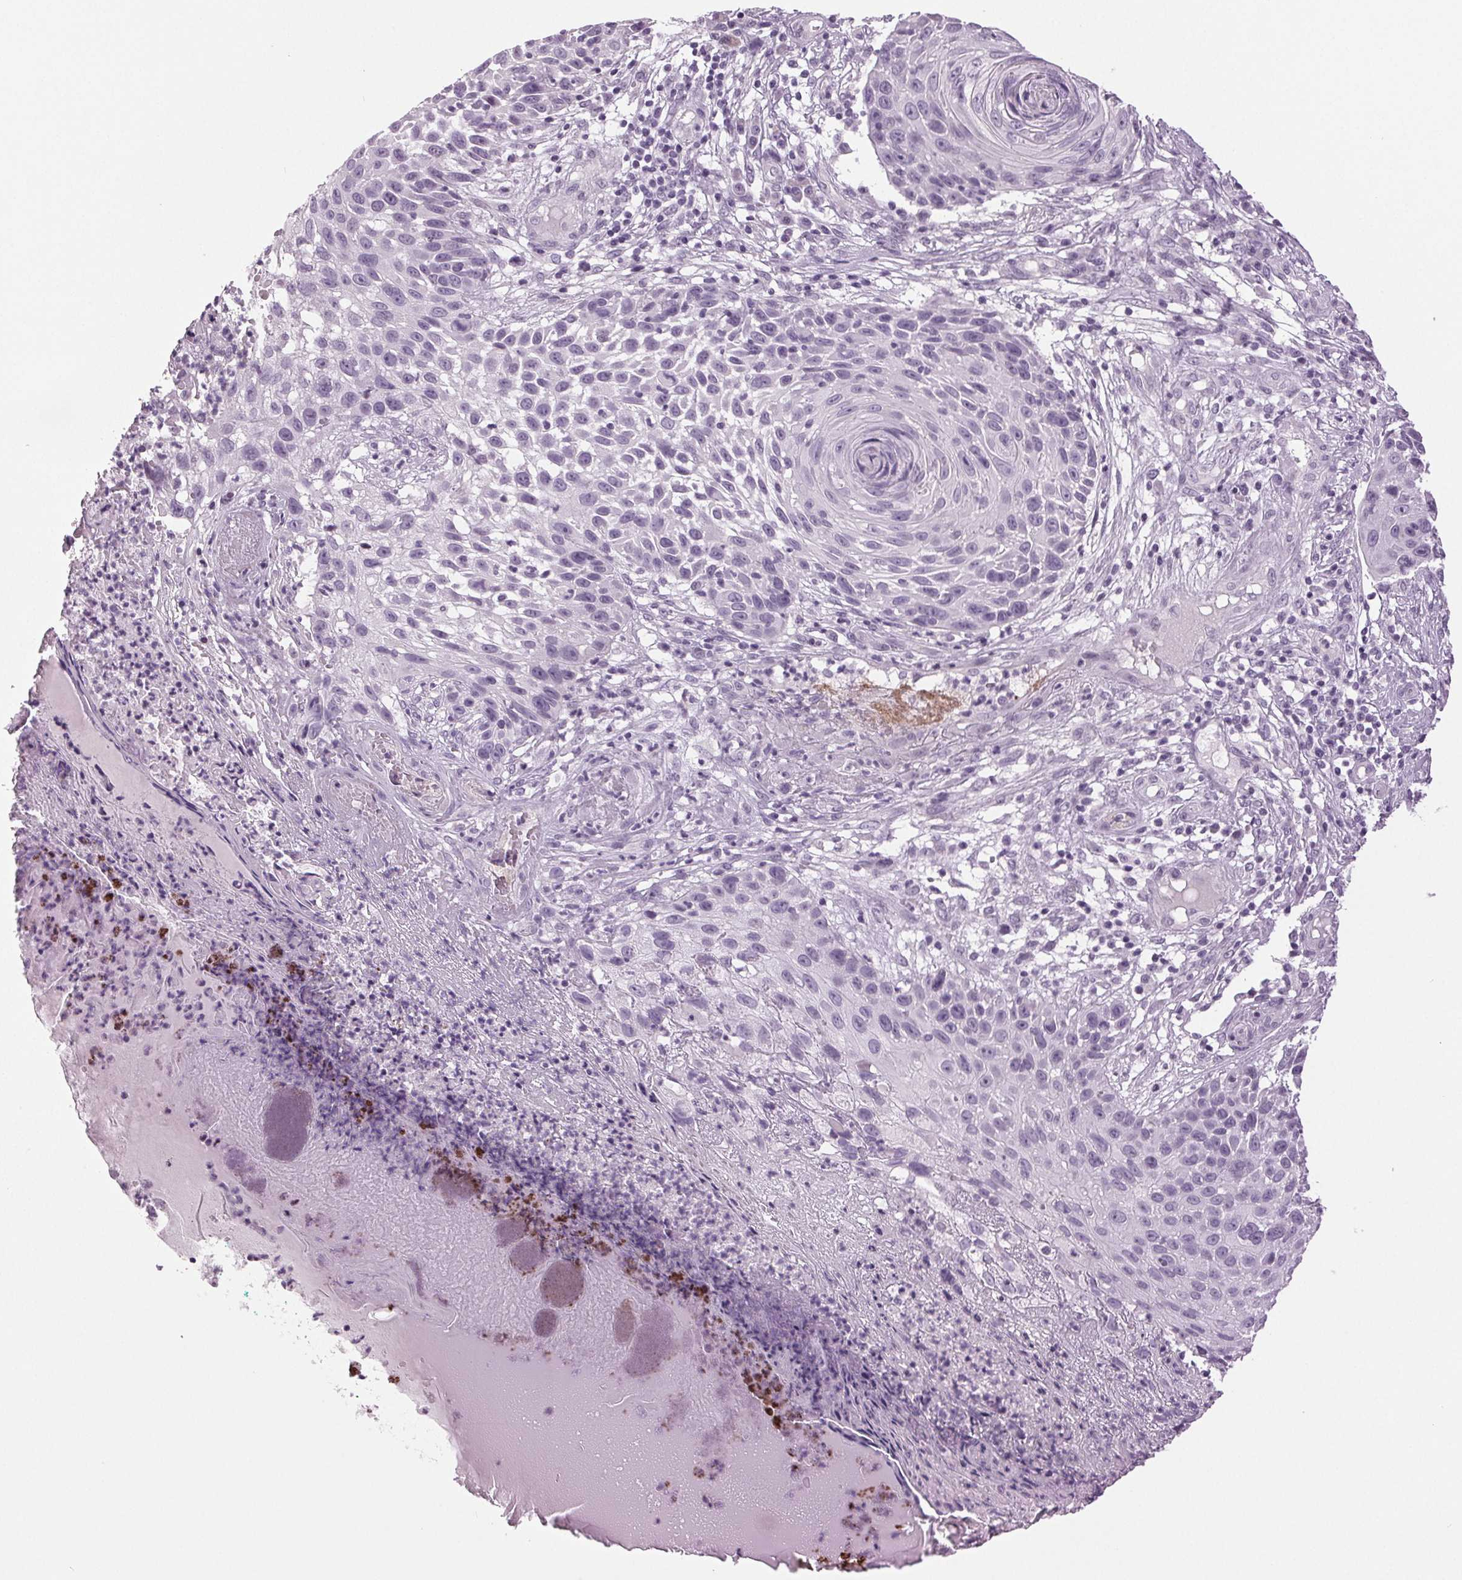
{"staining": {"intensity": "negative", "quantity": "none", "location": "none"}, "tissue": "skin cancer", "cell_type": "Tumor cells", "image_type": "cancer", "snomed": [{"axis": "morphology", "description": "Squamous cell carcinoma, NOS"}, {"axis": "topography", "description": "Skin"}], "caption": "High power microscopy image of an immunohistochemistry (IHC) histopathology image of squamous cell carcinoma (skin), revealing no significant positivity in tumor cells.", "gene": "DNAH12", "patient": {"sex": "male", "age": 92}}